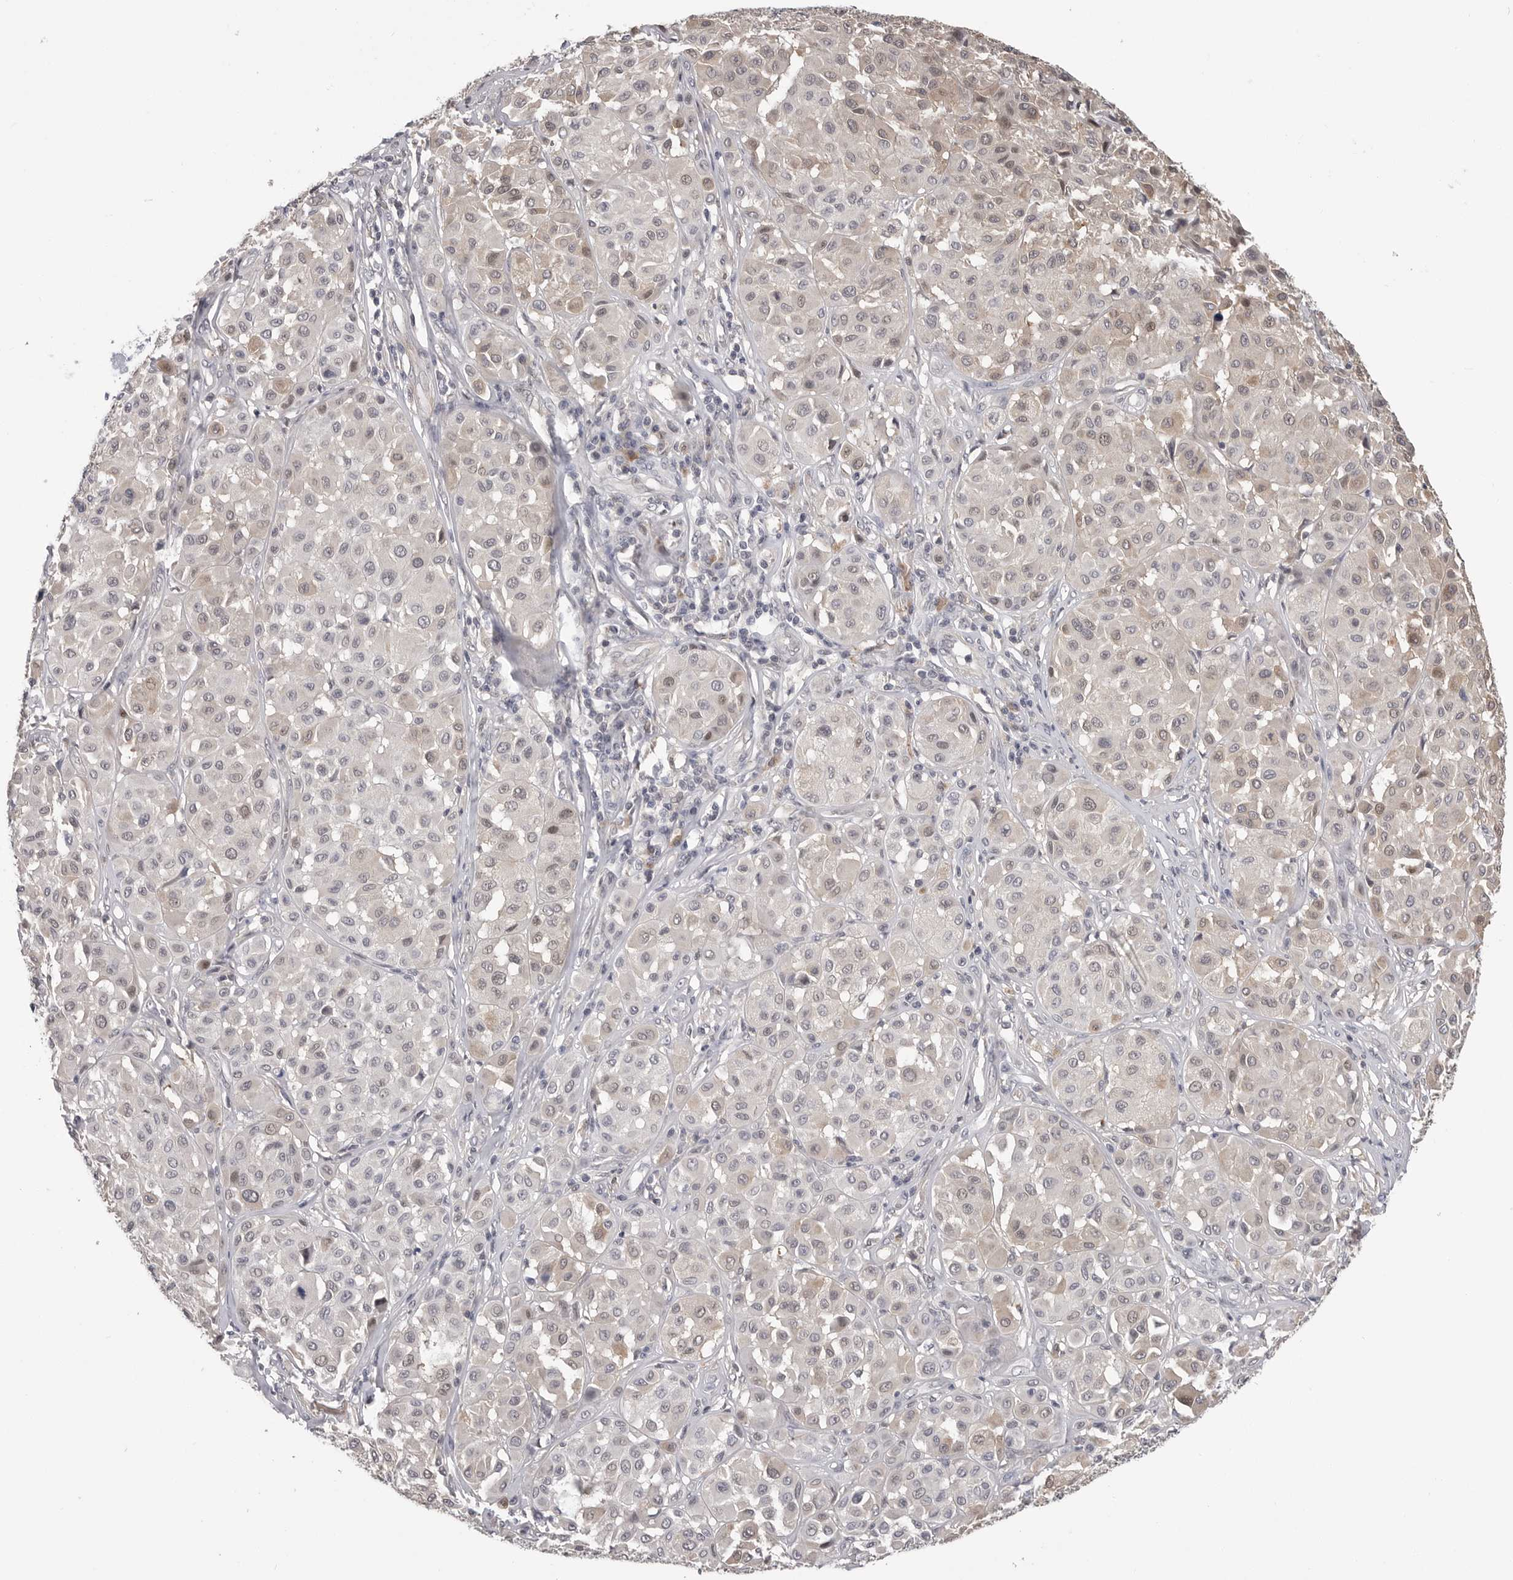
{"staining": {"intensity": "weak", "quantity": "<25%", "location": "nuclear"}, "tissue": "melanoma", "cell_type": "Tumor cells", "image_type": "cancer", "snomed": [{"axis": "morphology", "description": "Malignant melanoma, Metastatic site"}, {"axis": "topography", "description": "Soft tissue"}], "caption": "This is an immunohistochemistry histopathology image of malignant melanoma (metastatic site). There is no expression in tumor cells.", "gene": "PLEKHF1", "patient": {"sex": "male", "age": 41}}